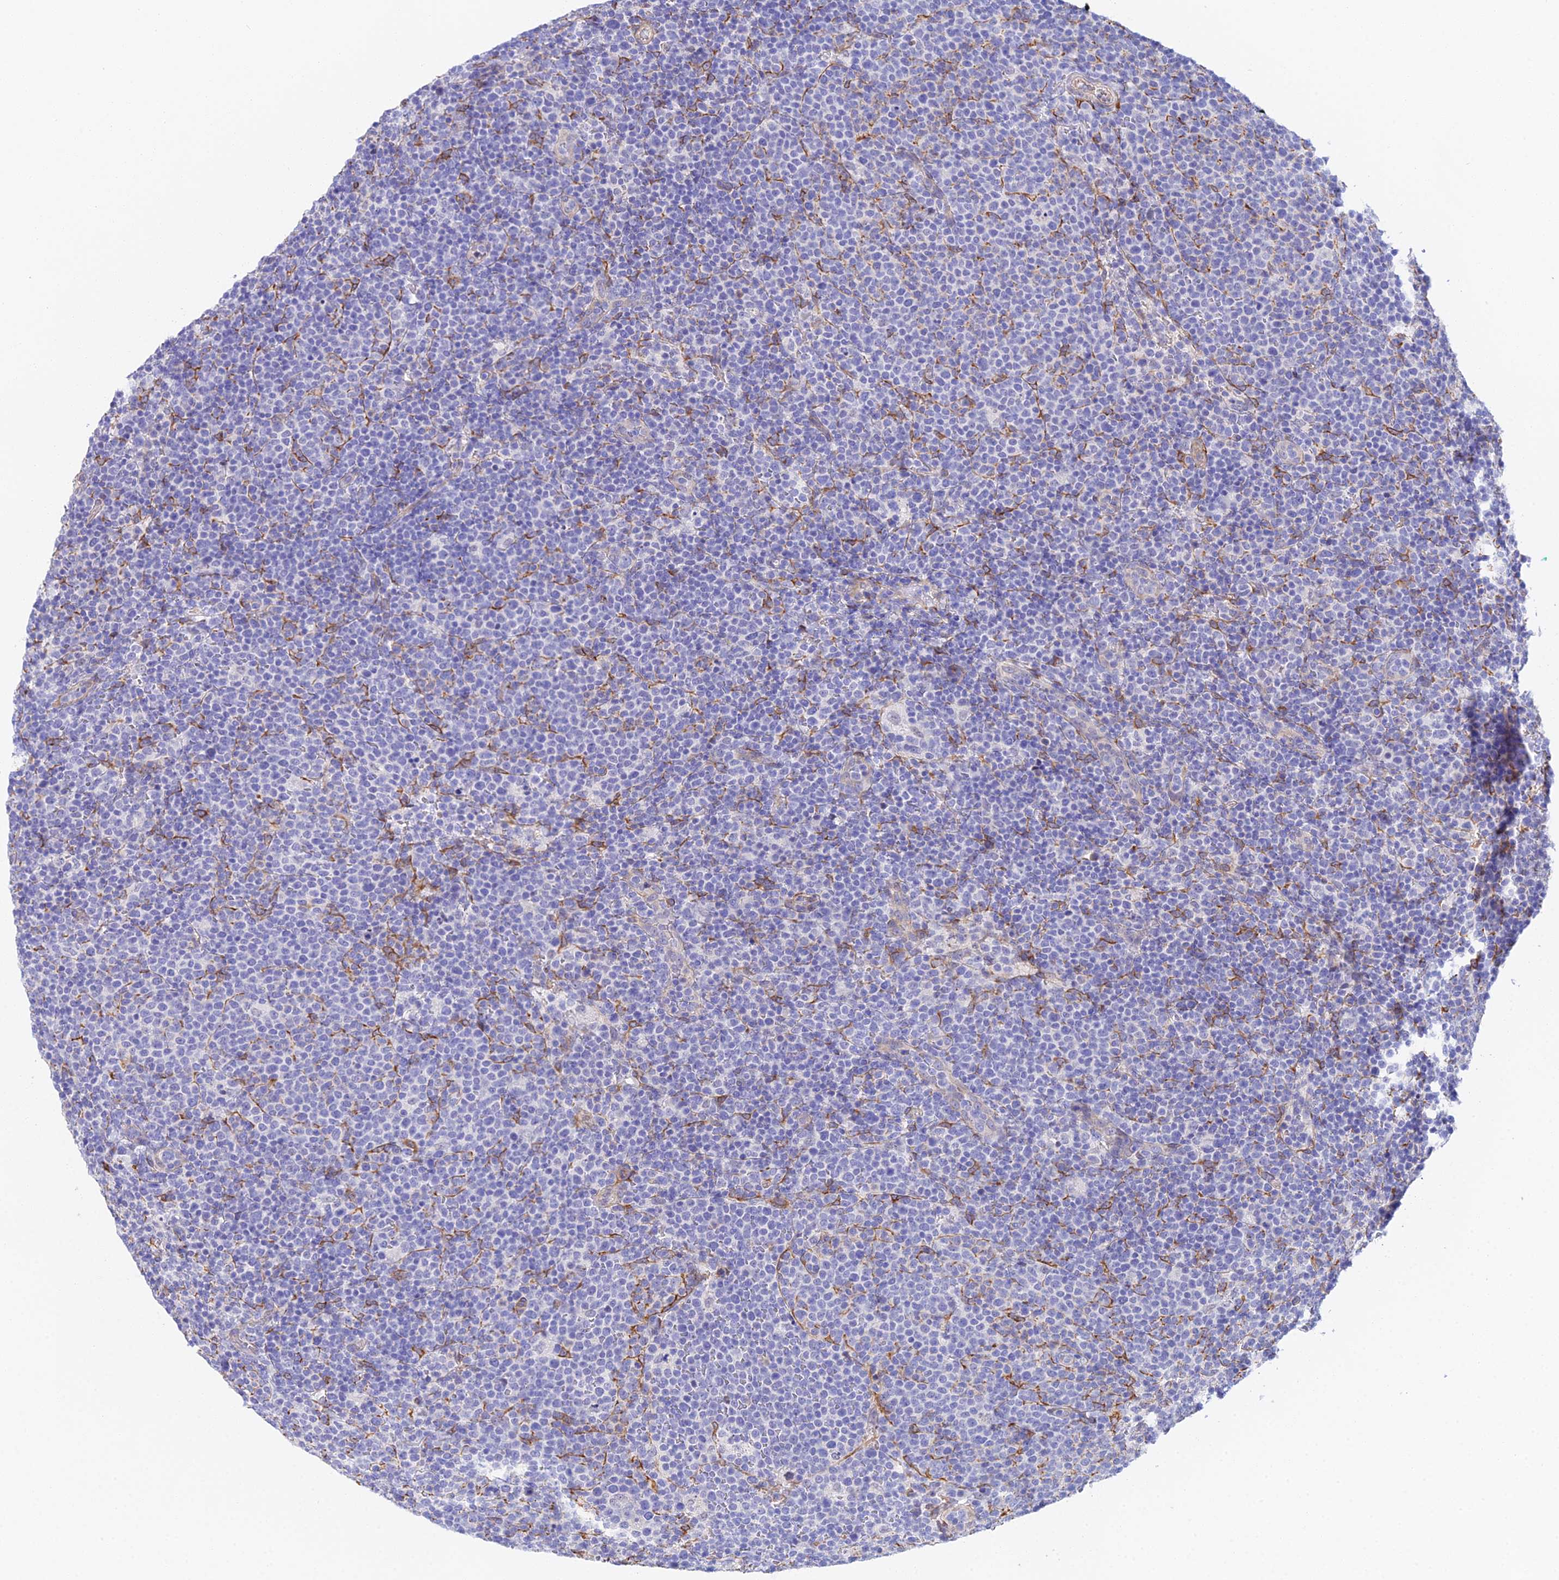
{"staining": {"intensity": "negative", "quantity": "none", "location": "none"}, "tissue": "lymphoma", "cell_type": "Tumor cells", "image_type": "cancer", "snomed": [{"axis": "morphology", "description": "Malignant lymphoma, non-Hodgkin's type, High grade"}, {"axis": "topography", "description": "Lymph node"}], "caption": "The photomicrograph reveals no staining of tumor cells in lymphoma. (Brightfield microscopy of DAB immunohistochemistry (IHC) at high magnification).", "gene": "MXRA7", "patient": {"sex": "male", "age": 61}}